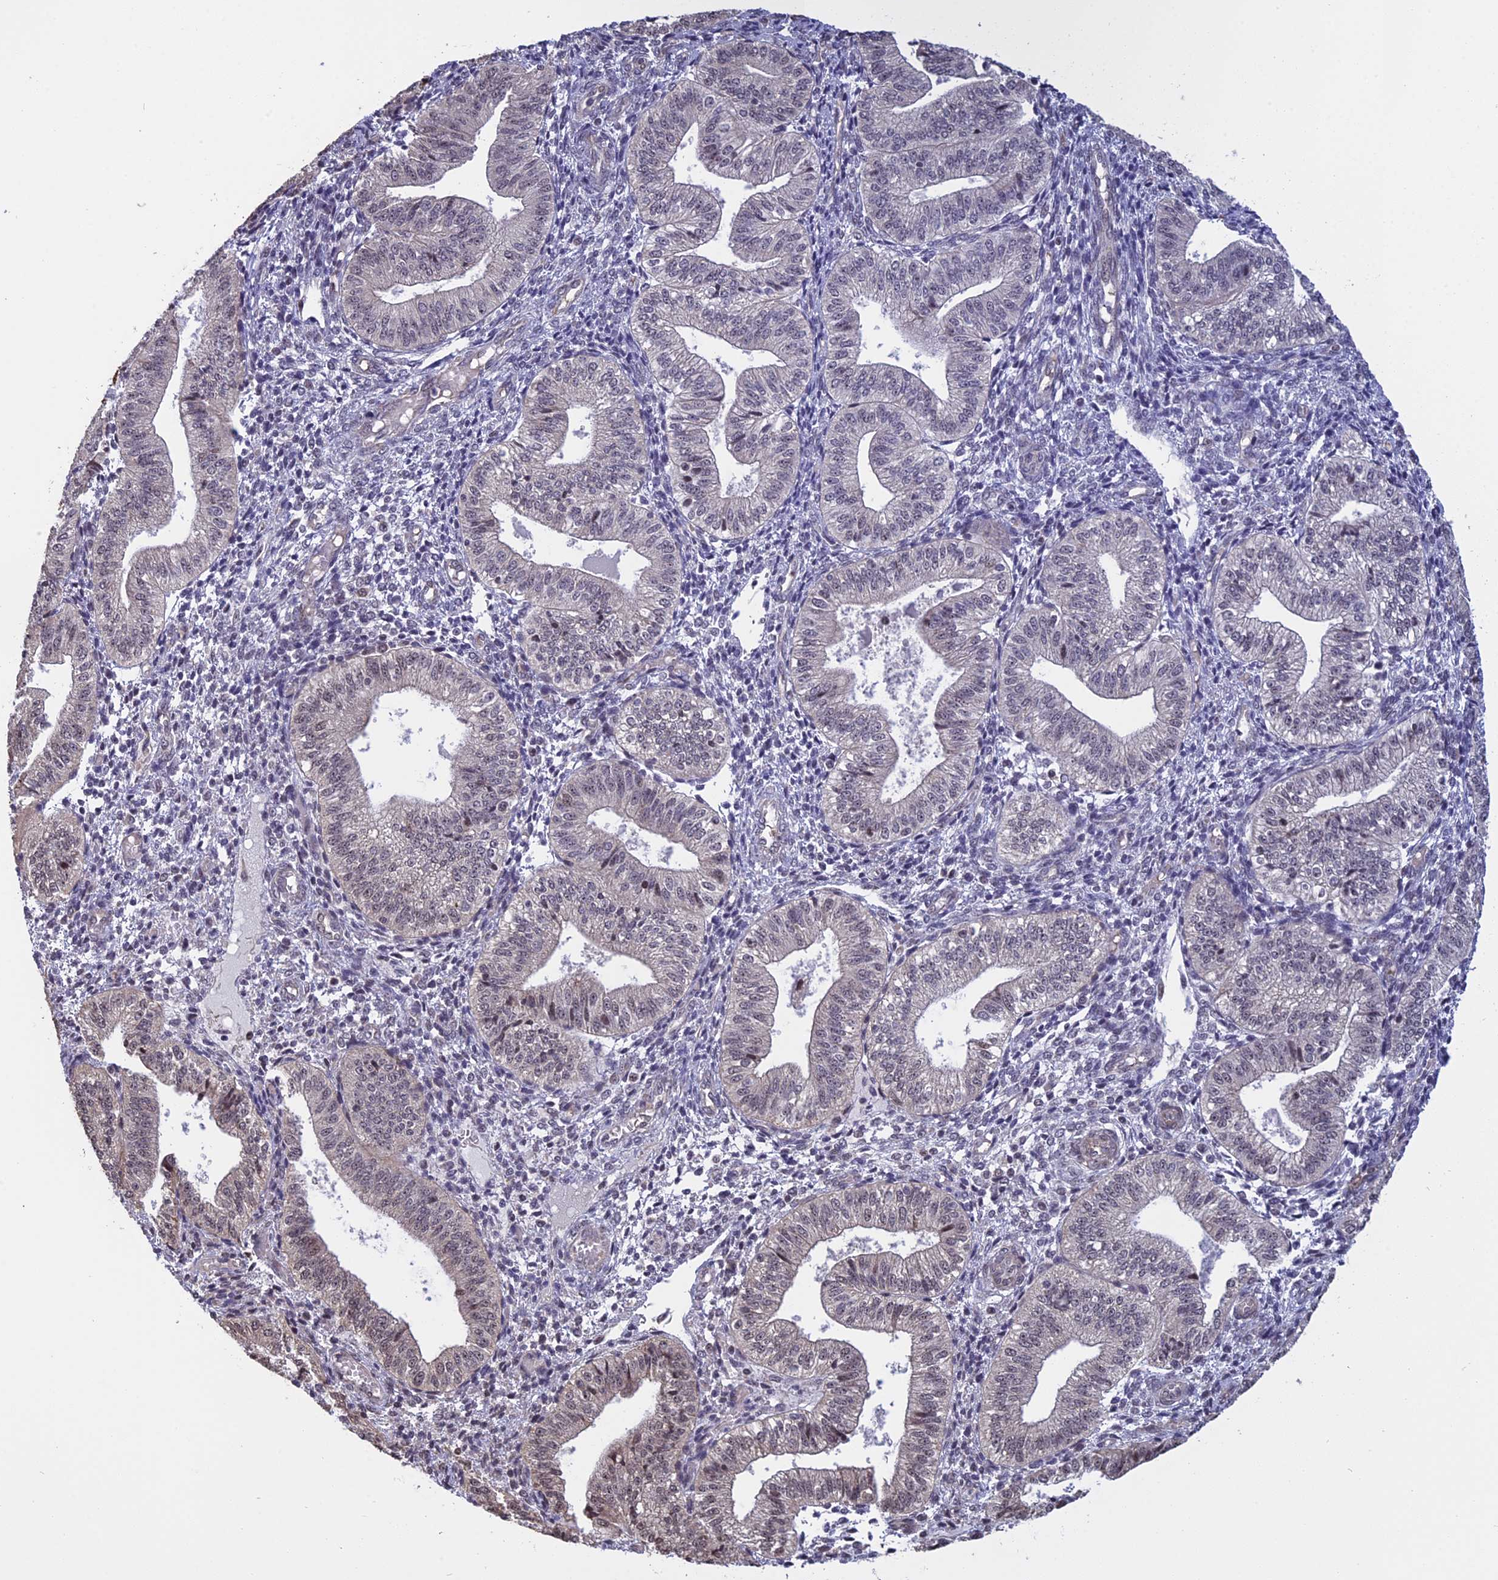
{"staining": {"intensity": "negative", "quantity": "none", "location": "none"}, "tissue": "endometrium", "cell_type": "Cells in endometrial stroma", "image_type": "normal", "snomed": [{"axis": "morphology", "description": "Normal tissue, NOS"}, {"axis": "topography", "description": "Endometrium"}], "caption": "Photomicrograph shows no protein staining in cells in endometrial stroma of benign endometrium. Brightfield microscopy of IHC stained with DAB (3,3'-diaminobenzidine) (brown) and hematoxylin (blue), captured at high magnification.", "gene": "MGA", "patient": {"sex": "female", "age": 34}}